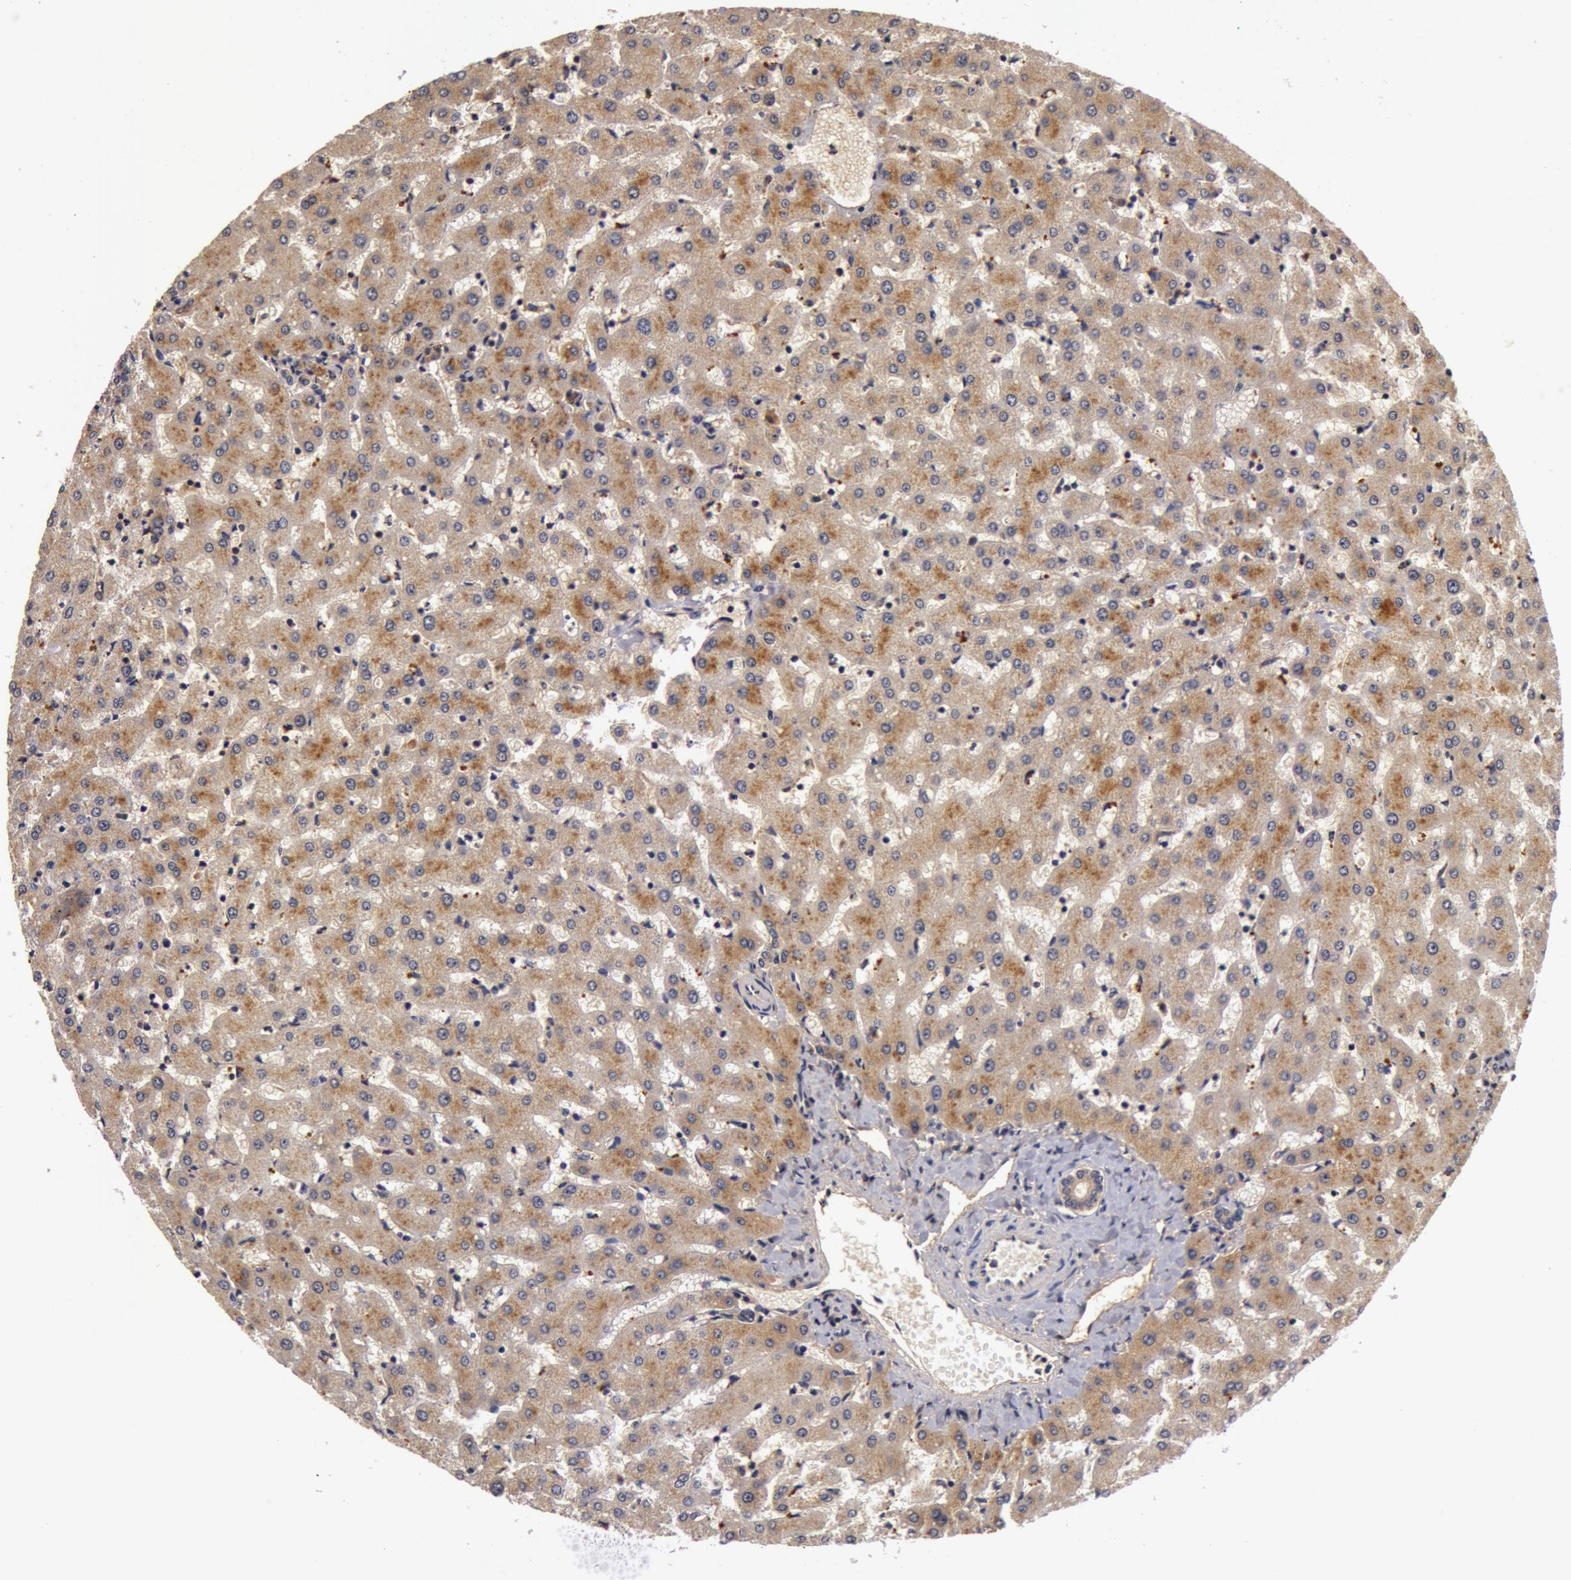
{"staining": {"intensity": "weak", "quantity": ">75%", "location": "cytoplasmic/membranous"}, "tissue": "liver", "cell_type": "Cholangiocytes", "image_type": "normal", "snomed": [{"axis": "morphology", "description": "Normal tissue, NOS"}, {"axis": "topography", "description": "Liver"}], "caption": "A brown stain shows weak cytoplasmic/membranous staining of a protein in cholangiocytes of normal liver.", "gene": "BCHE", "patient": {"sex": "female", "age": 27}}